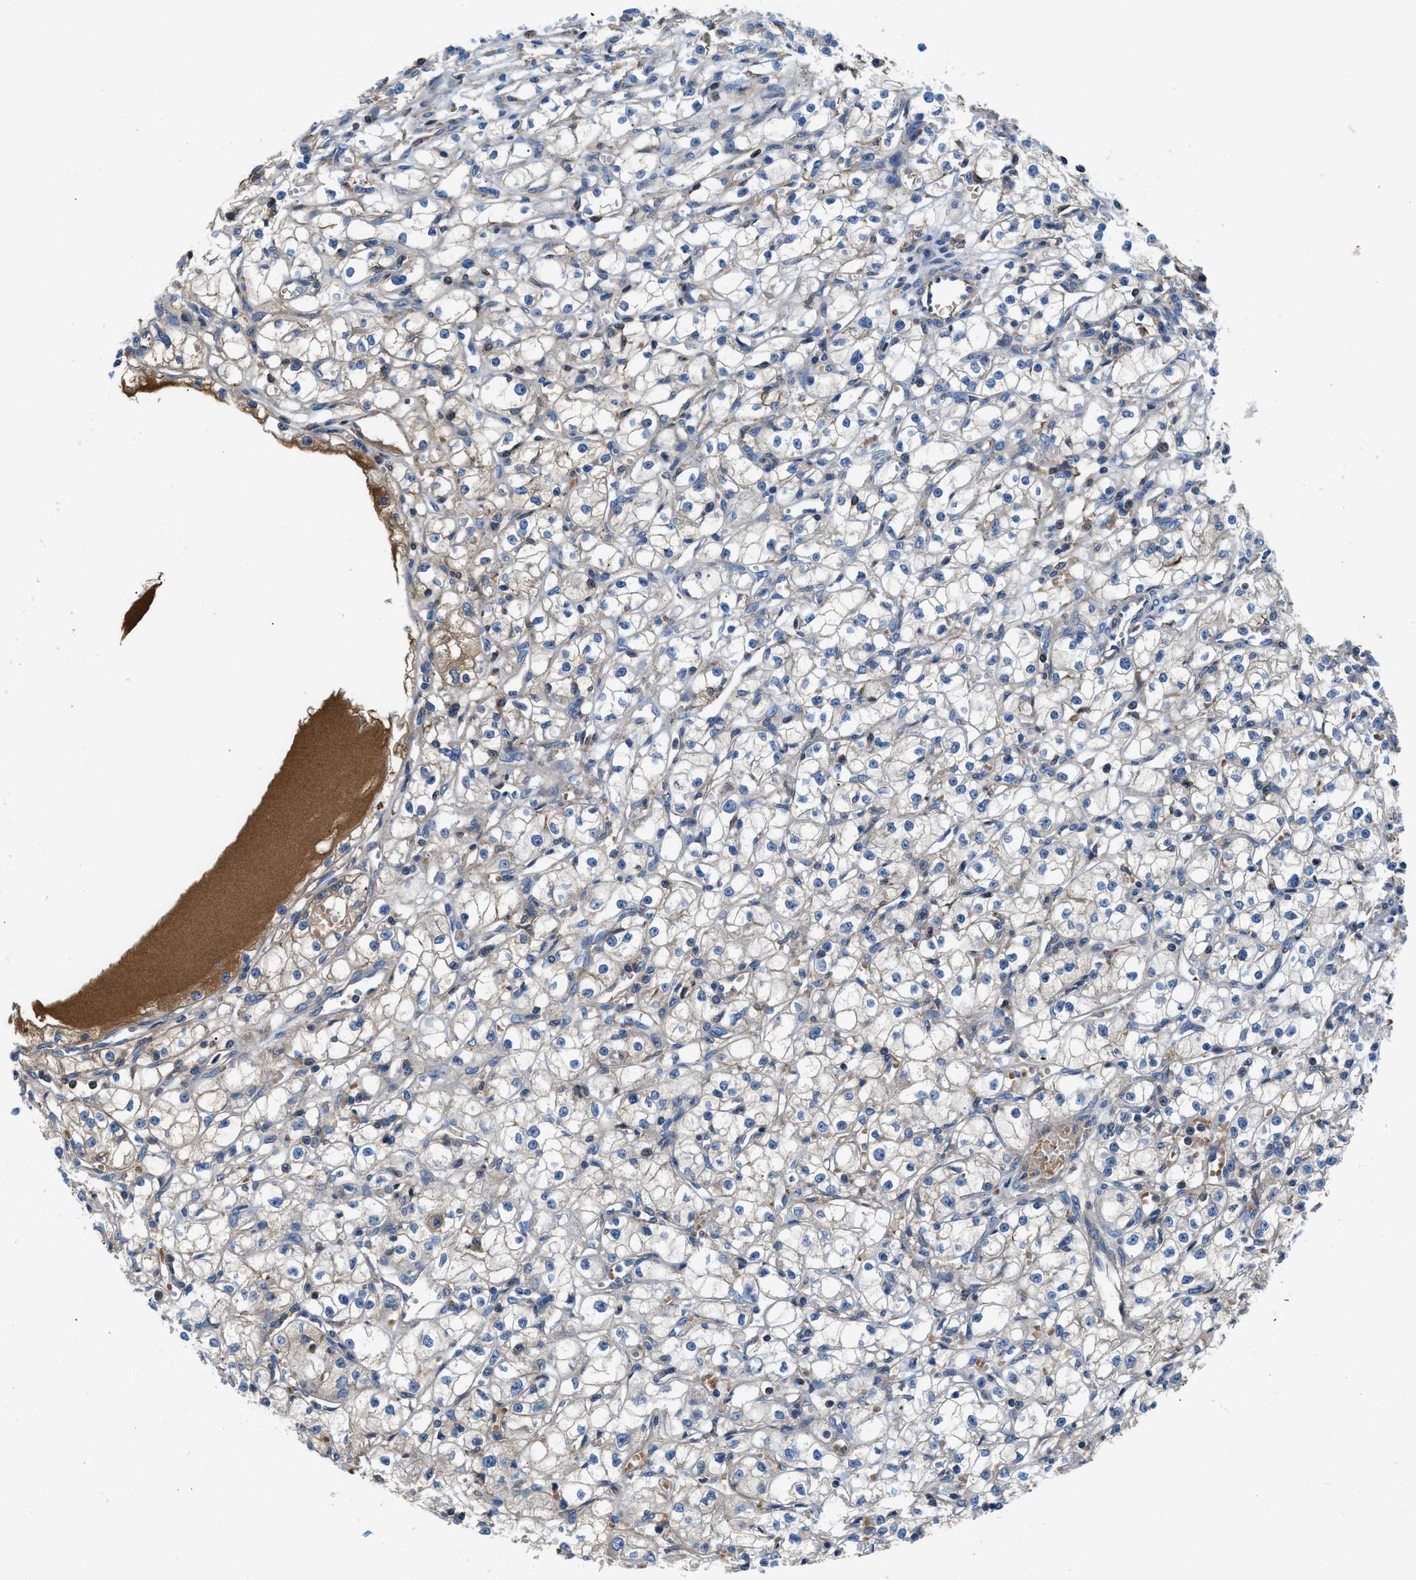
{"staining": {"intensity": "weak", "quantity": "<25%", "location": "cytoplasmic/membranous"}, "tissue": "renal cancer", "cell_type": "Tumor cells", "image_type": "cancer", "snomed": [{"axis": "morphology", "description": "Adenocarcinoma, NOS"}, {"axis": "topography", "description": "Kidney"}], "caption": "Renal cancer (adenocarcinoma) stained for a protein using immunohistochemistry reveals no staining tumor cells.", "gene": "ATP6V0D1", "patient": {"sex": "male", "age": 56}}